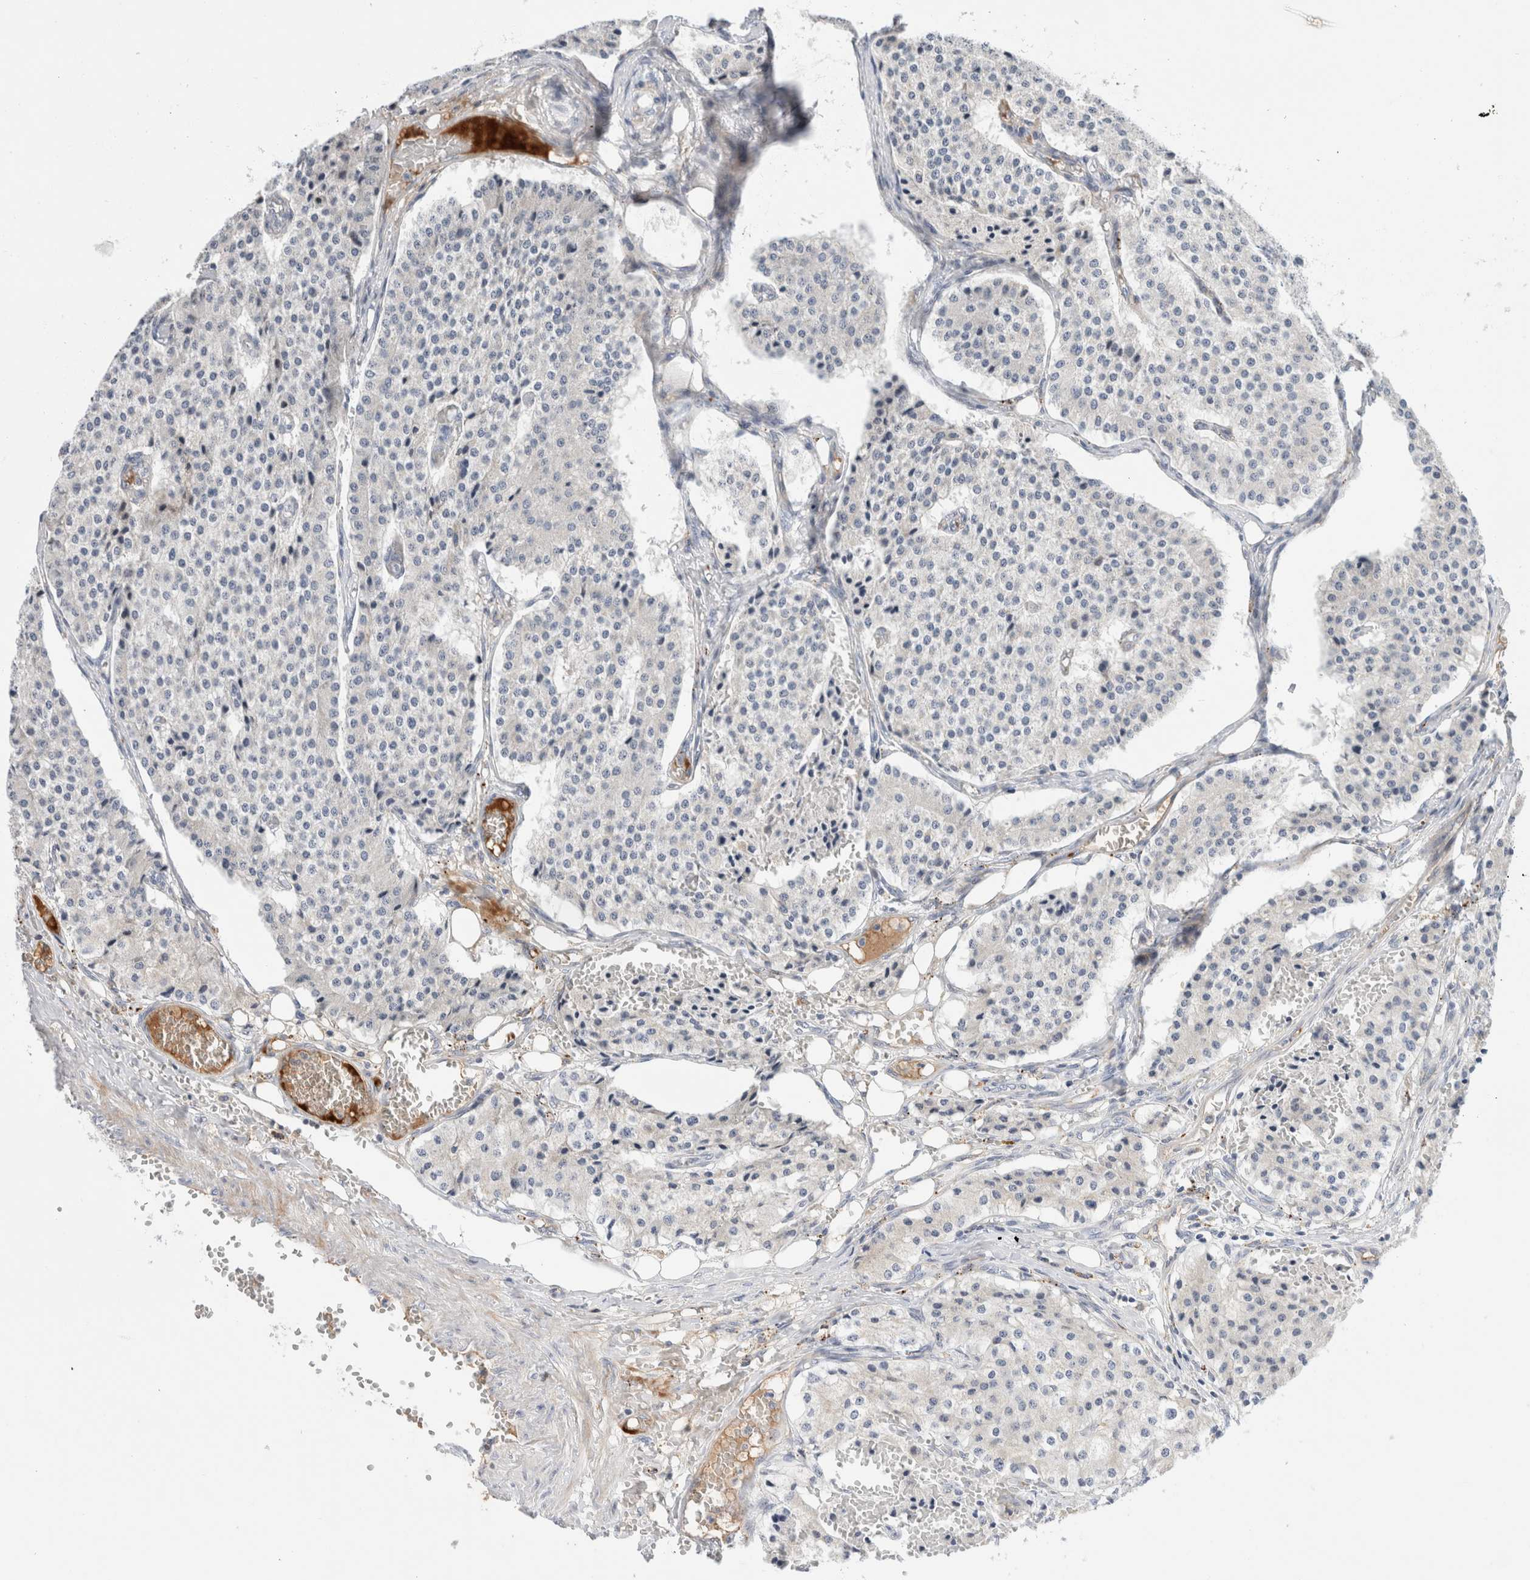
{"staining": {"intensity": "negative", "quantity": "none", "location": "none"}, "tissue": "carcinoid", "cell_type": "Tumor cells", "image_type": "cancer", "snomed": [{"axis": "morphology", "description": "Carcinoid, malignant, NOS"}, {"axis": "topography", "description": "Colon"}], "caption": "IHC of human malignant carcinoid demonstrates no staining in tumor cells.", "gene": "ECHDC2", "patient": {"sex": "female", "age": 52}}